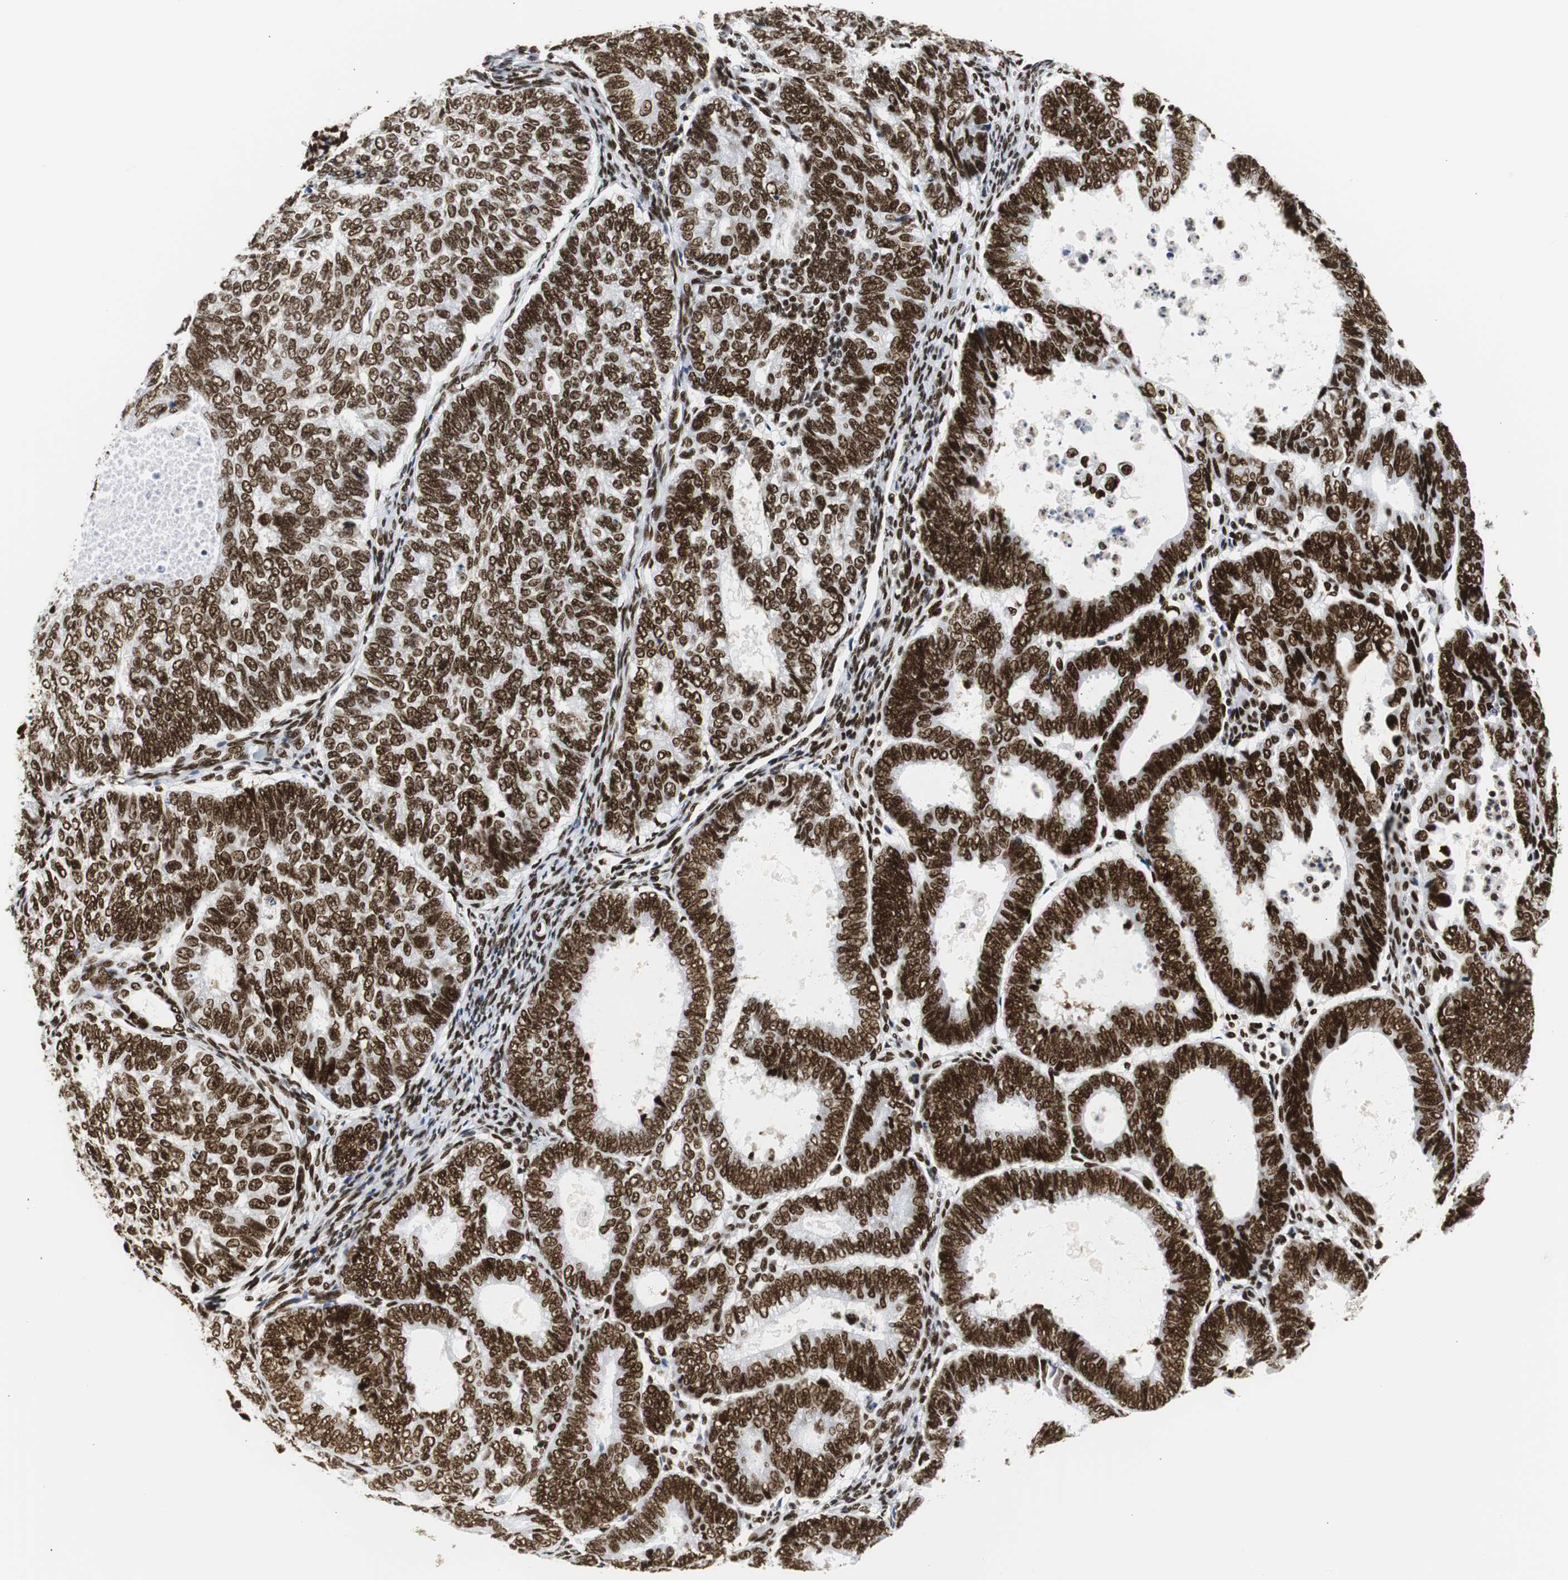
{"staining": {"intensity": "strong", "quantity": ">75%", "location": "nuclear"}, "tissue": "endometrial cancer", "cell_type": "Tumor cells", "image_type": "cancer", "snomed": [{"axis": "morphology", "description": "Adenocarcinoma, NOS"}, {"axis": "topography", "description": "Uterus"}], "caption": "DAB (3,3'-diaminobenzidine) immunohistochemical staining of endometrial cancer (adenocarcinoma) demonstrates strong nuclear protein expression in approximately >75% of tumor cells.", "gene": "HNRNPH2", "patient": {"sex": "female", "age": 60}}